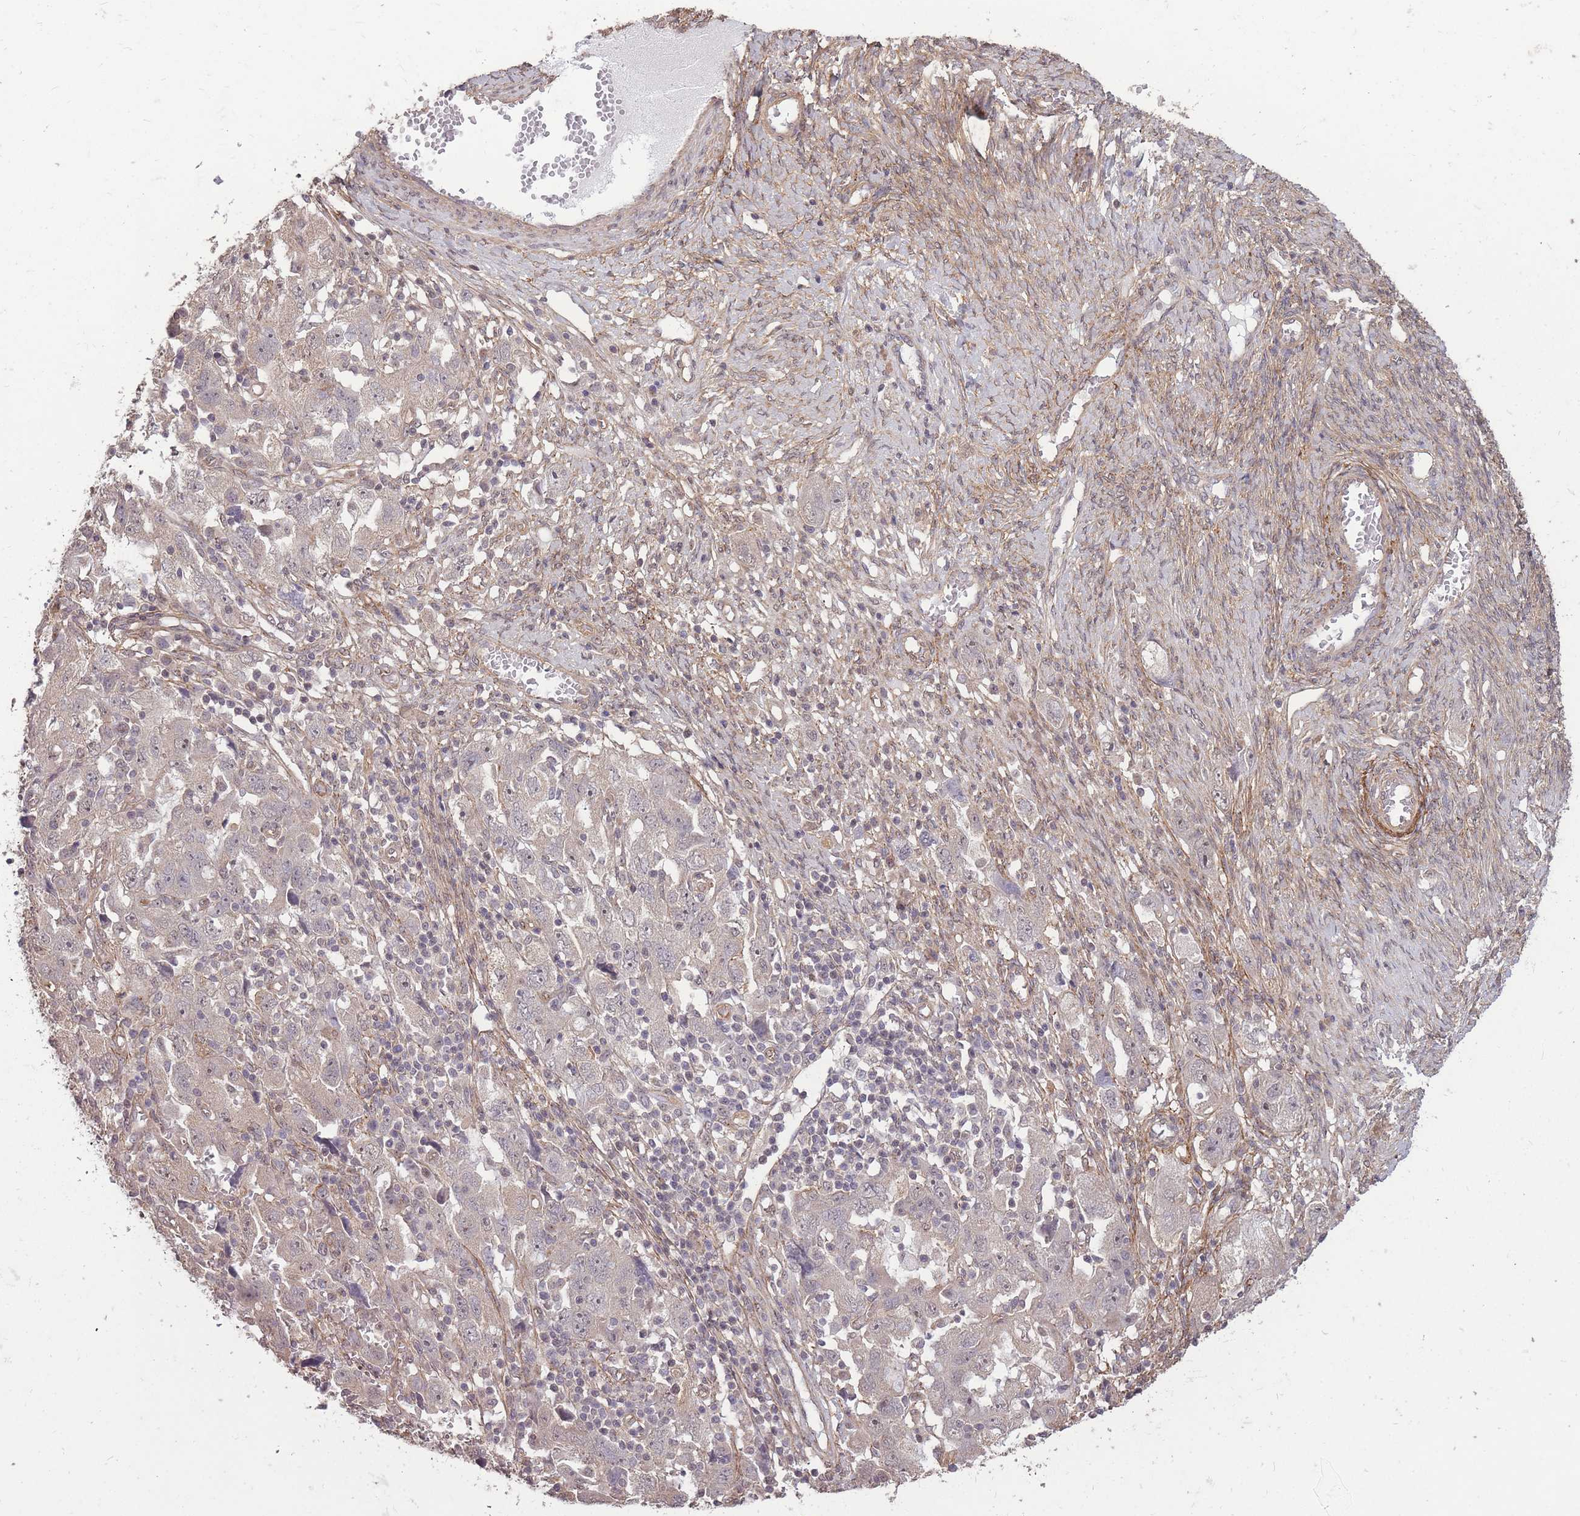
{"staining": {"intensity": "negative", "quantity": "none", "location": "none"}, "tissue": "ovarian cancer", "cell_type": "Tumor cells", "image_type": "cancer", "snomed": [{"axis": "morphology", "description": "Carcinoma, NOS"}, {"axis": "morphology", "description": "Cystadenocarcinoma, serous, NOS"}, {"axis": "topography", "description": "Ovary"}], "caption": "Tumor cells are negative for protein expression in human ovarian carcinoma. (IHC, brightfield microscopy, high magnification).", "gene": "DYNC1LI2", "patient": {"sex": "female", "age": 69}}